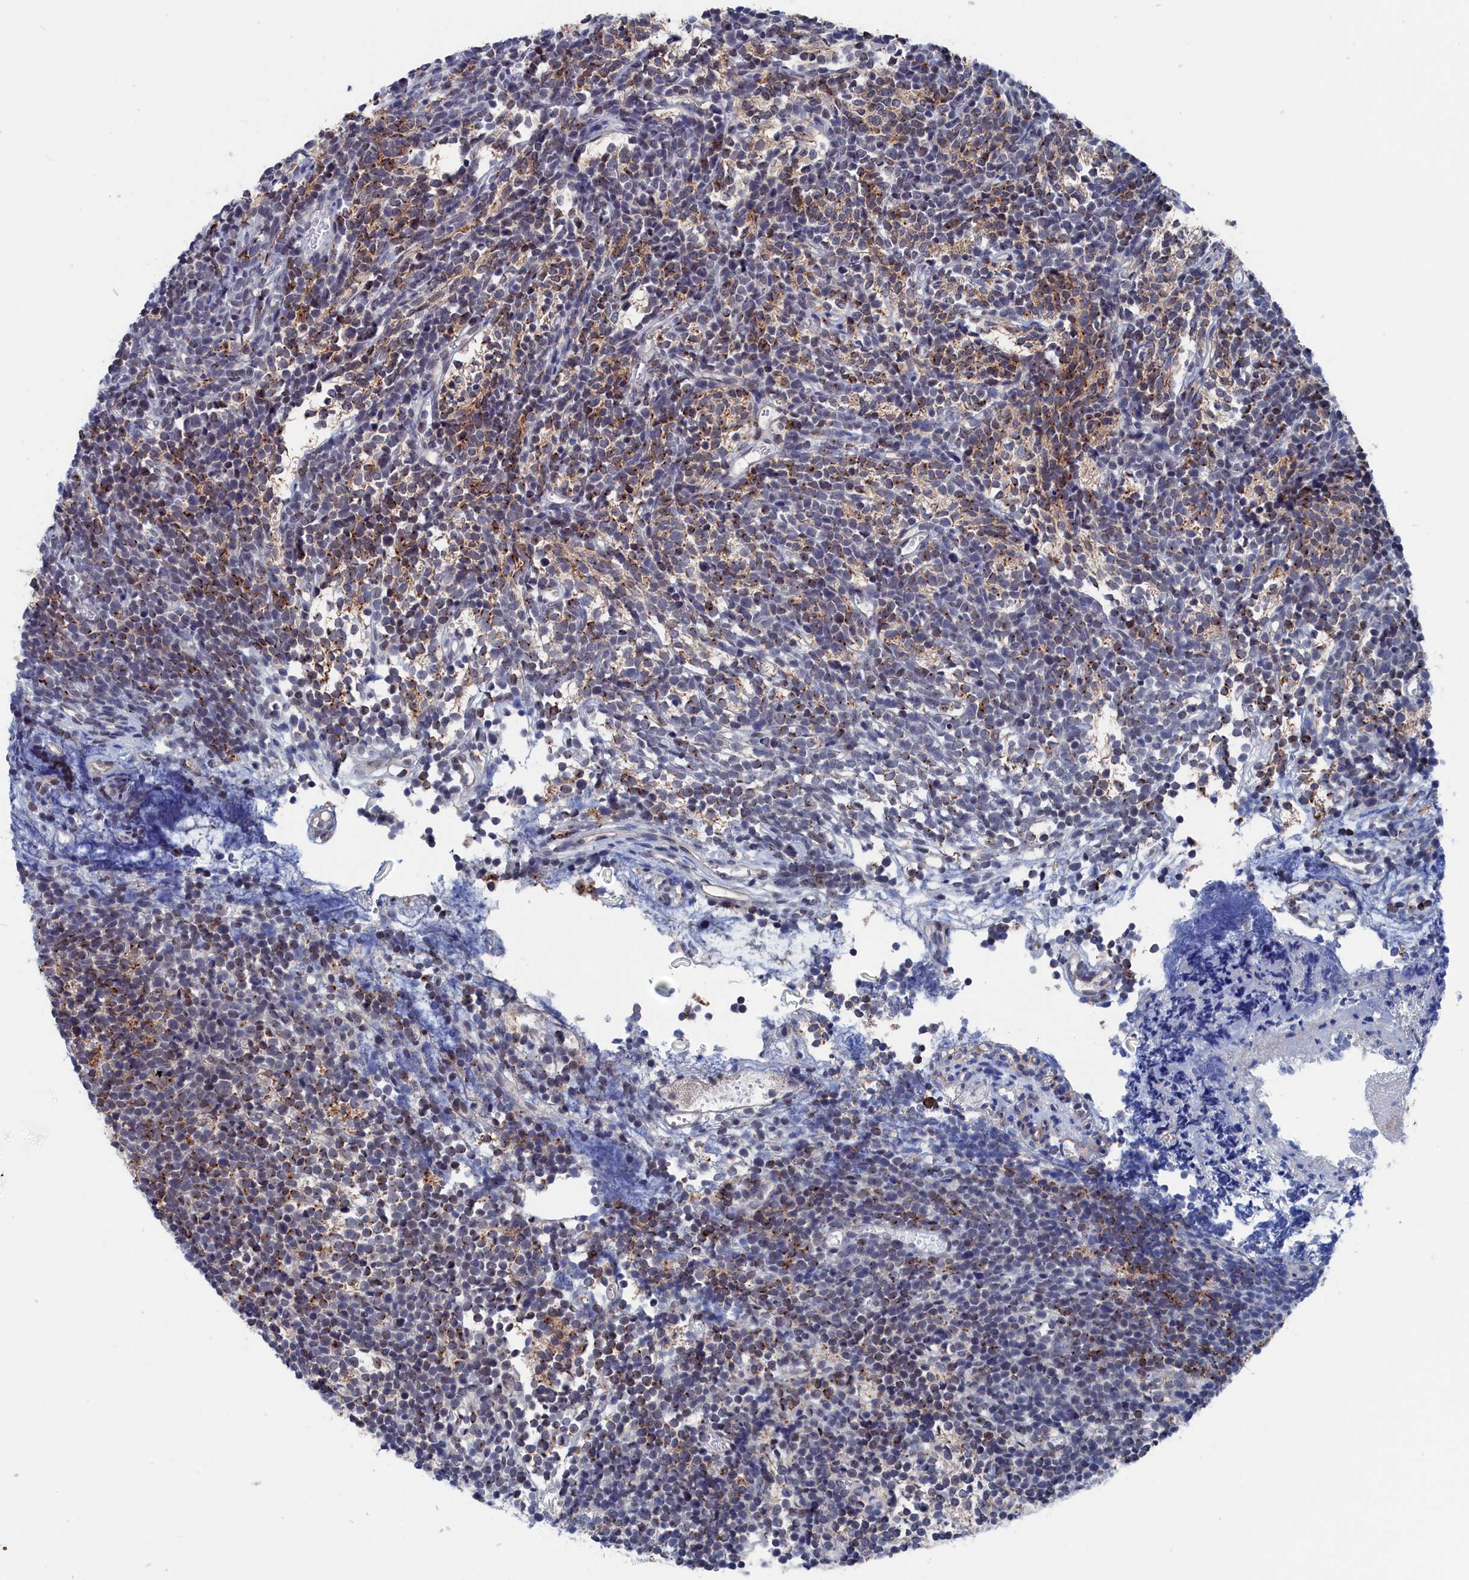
{"staining": {"intensity": "moderate", "quantity": "<25%", "location": "cytoplasmic/membranous"}, "tissue": "glioma", "cell_type": "Tumor cells", "image_type": "cancer", "snomed": [{"axis": "morphology", "description": "Glioma, malignant, Low grade"}, {"axis": "topography", "description": "Brain"}], "caption": "Tumor cells exhibit moderate cytoplasmic/membranous positivity in approximately <25% of cells in malignant glioma (low-grade).", "gene": "MARCHF3", "patient": {"sex": "female", "age": 1}}